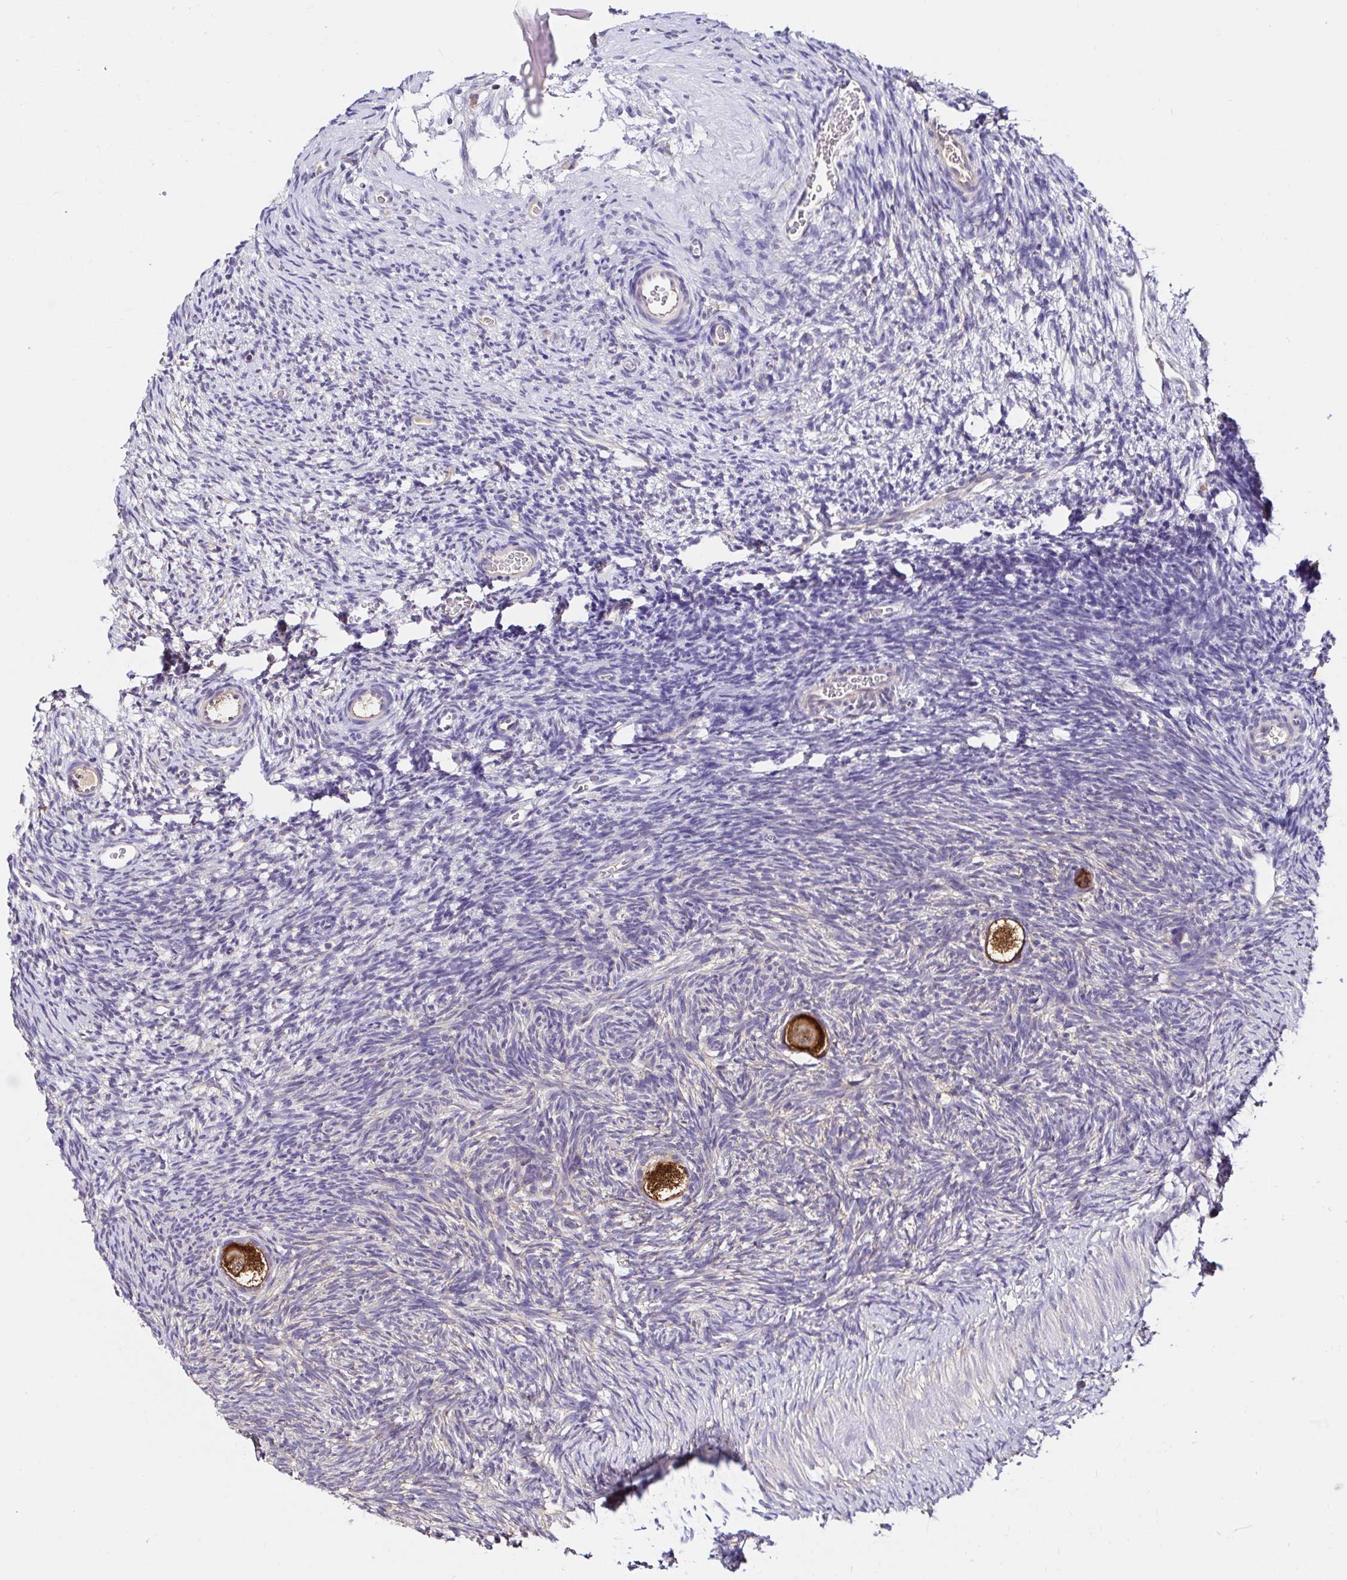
{"staining": {"intensity": "strong", "quantity": ">75%", "location": "cytoplasmic/membranous"}, "tissue": "ovary", "cell_type": "Follicle cells", "image_type": "normal", "snomed": [{"axis": "morphology", "description": "Normal tissue, NOS"}, {"axis": "topography", "description": "Ovary"}], "caption": "The histopathology image reveals staining of normal ovary, revealing strong cytoplasmic/membranous protein expression (brown color) within follicle cells. The protein is shown in brown color, while the nuclei are stained blue.", "gene": "RSRP1", "patient": {"sex": "female", "age": 34}}